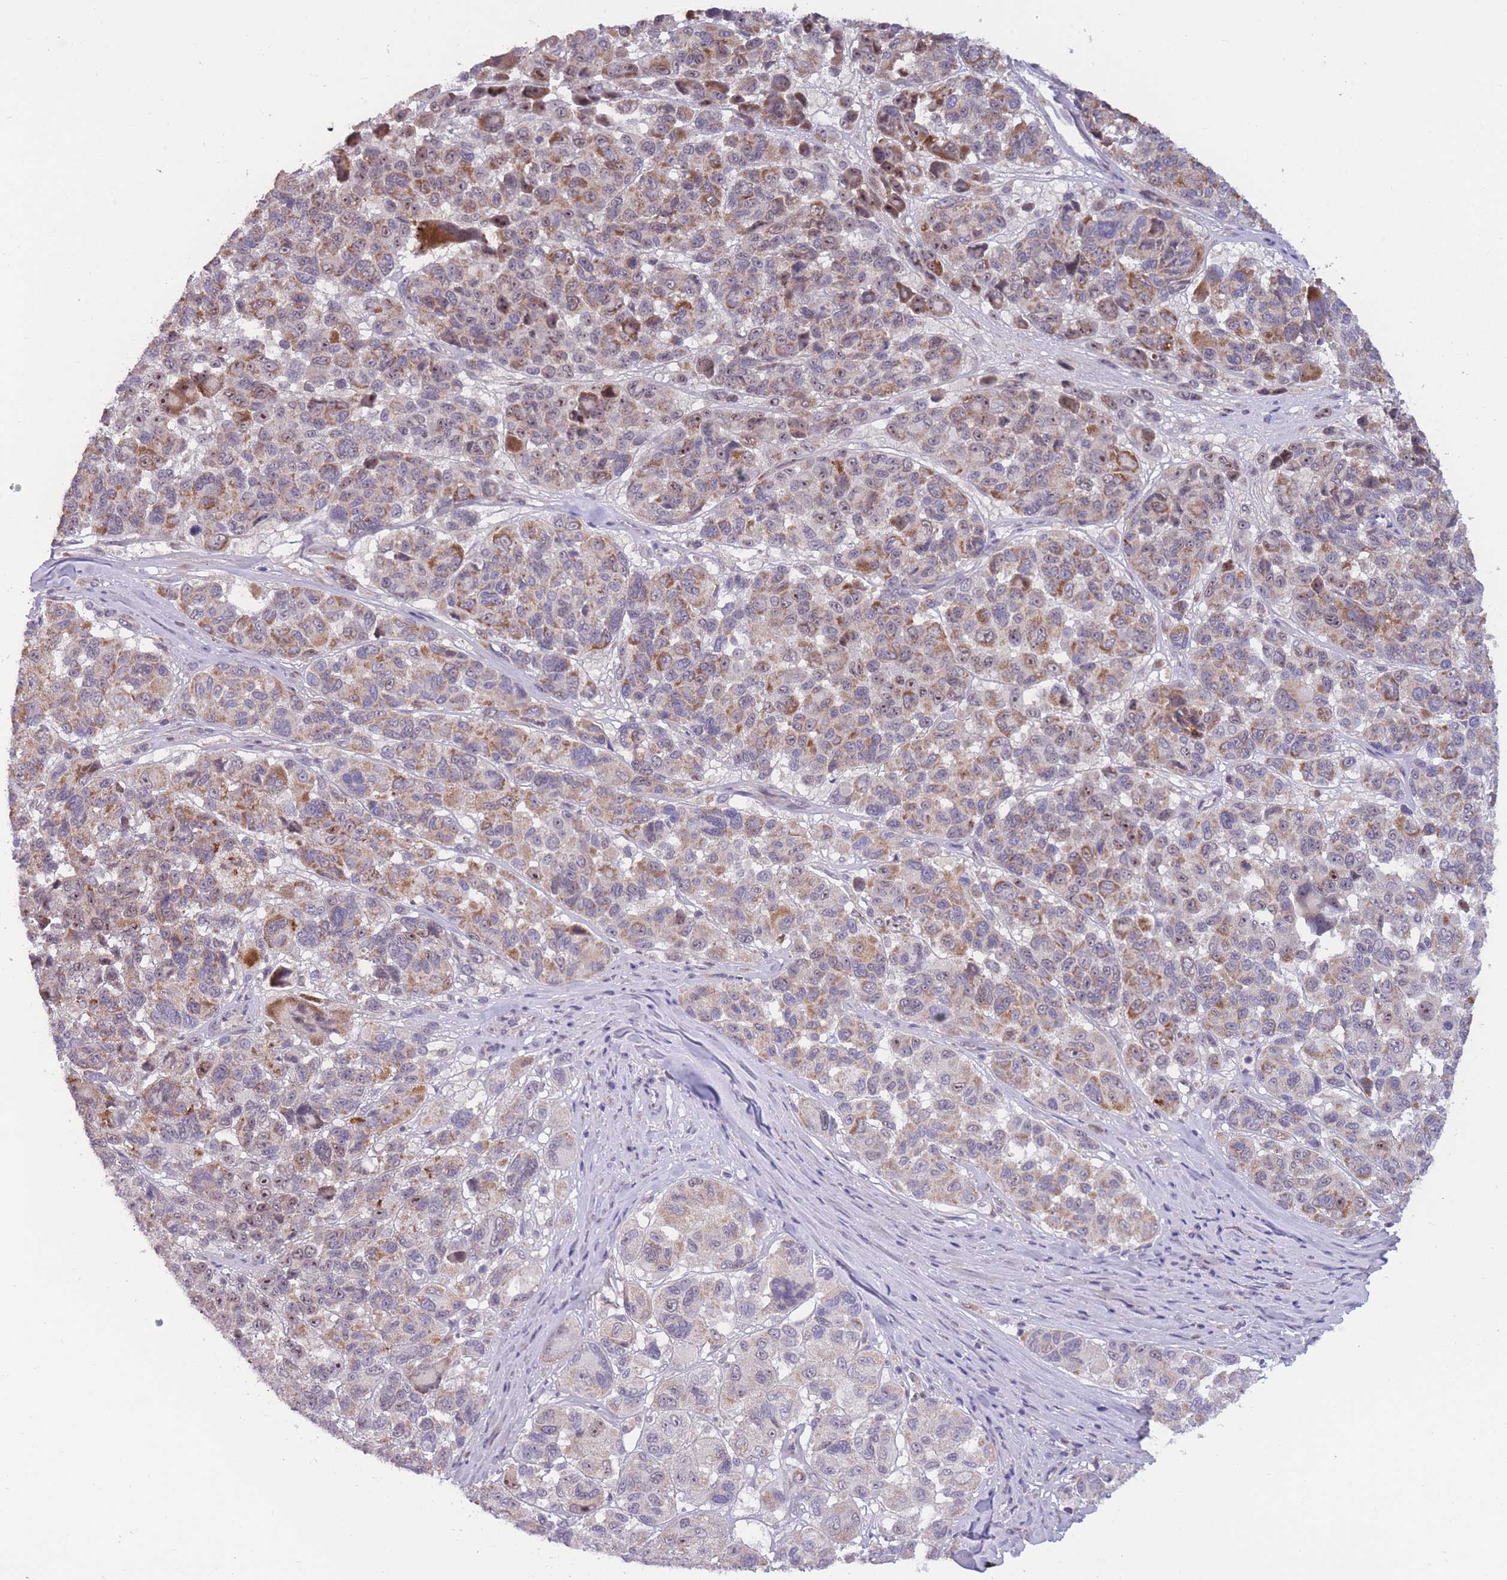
{"staining": {"intensity": "moderate", "quantity": "25%-75%", "location": "cytoplasmic/membranous,nuclear"}, "tissue": "melanoma", "cell_type": "Tumor cells", "image_type": "cancer", "snomed": [{"axis": "morphology", "description": "Malignant melanoma, NOS"}, {"axis": "topography", "description": "Skin"}], "caption": "Immunohistochemical staining of melanoma reveals moderate cytoplasmic/membranous and nuclear protein positivity in about 25%-75% of tumor cells.", "gene": "MCIDAS", "patient": {"sex": "female", "age": 66}}